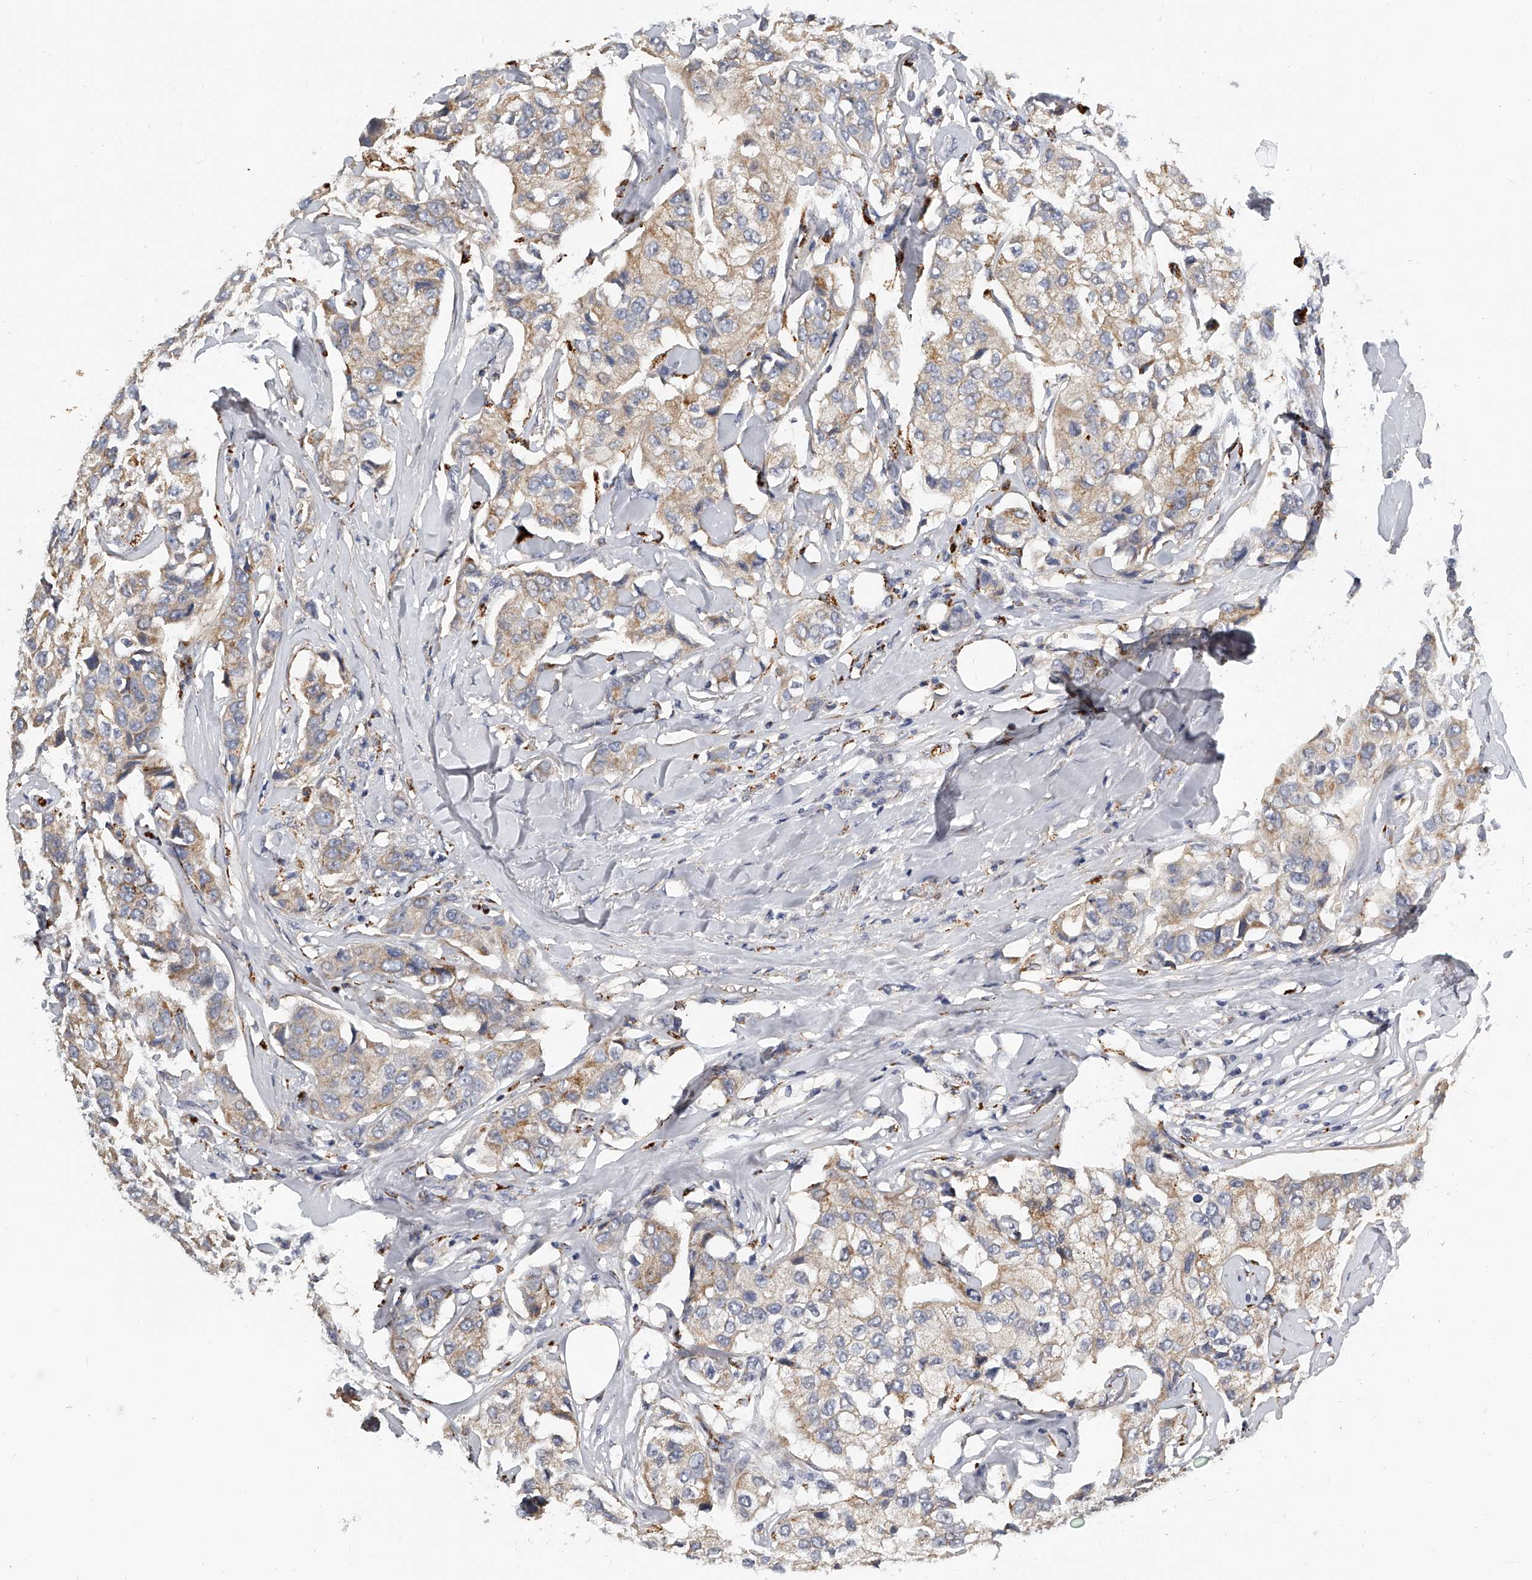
{"staining": {"intensity": "moderate", "quantity": ">75%", "location": "cytoplasmic/membranous"}, "tissue": "breast cancer", "cell_type": "Tumor cells", "image_type": "cancer", "snomed": [{"axis": "morphology", "description": "Duct carcinoma"}, {"axis": "topography", "description": "Breast"}], "caption": "Immunohistochemistry (IHC) (DAB) staining of breast cancer demonstrates moderate cytoplasmic/membranous protein positivity in about >75% of tumor cells.", "gene": "KLHL7", "patient": {"sex": "female", "age": 80}}